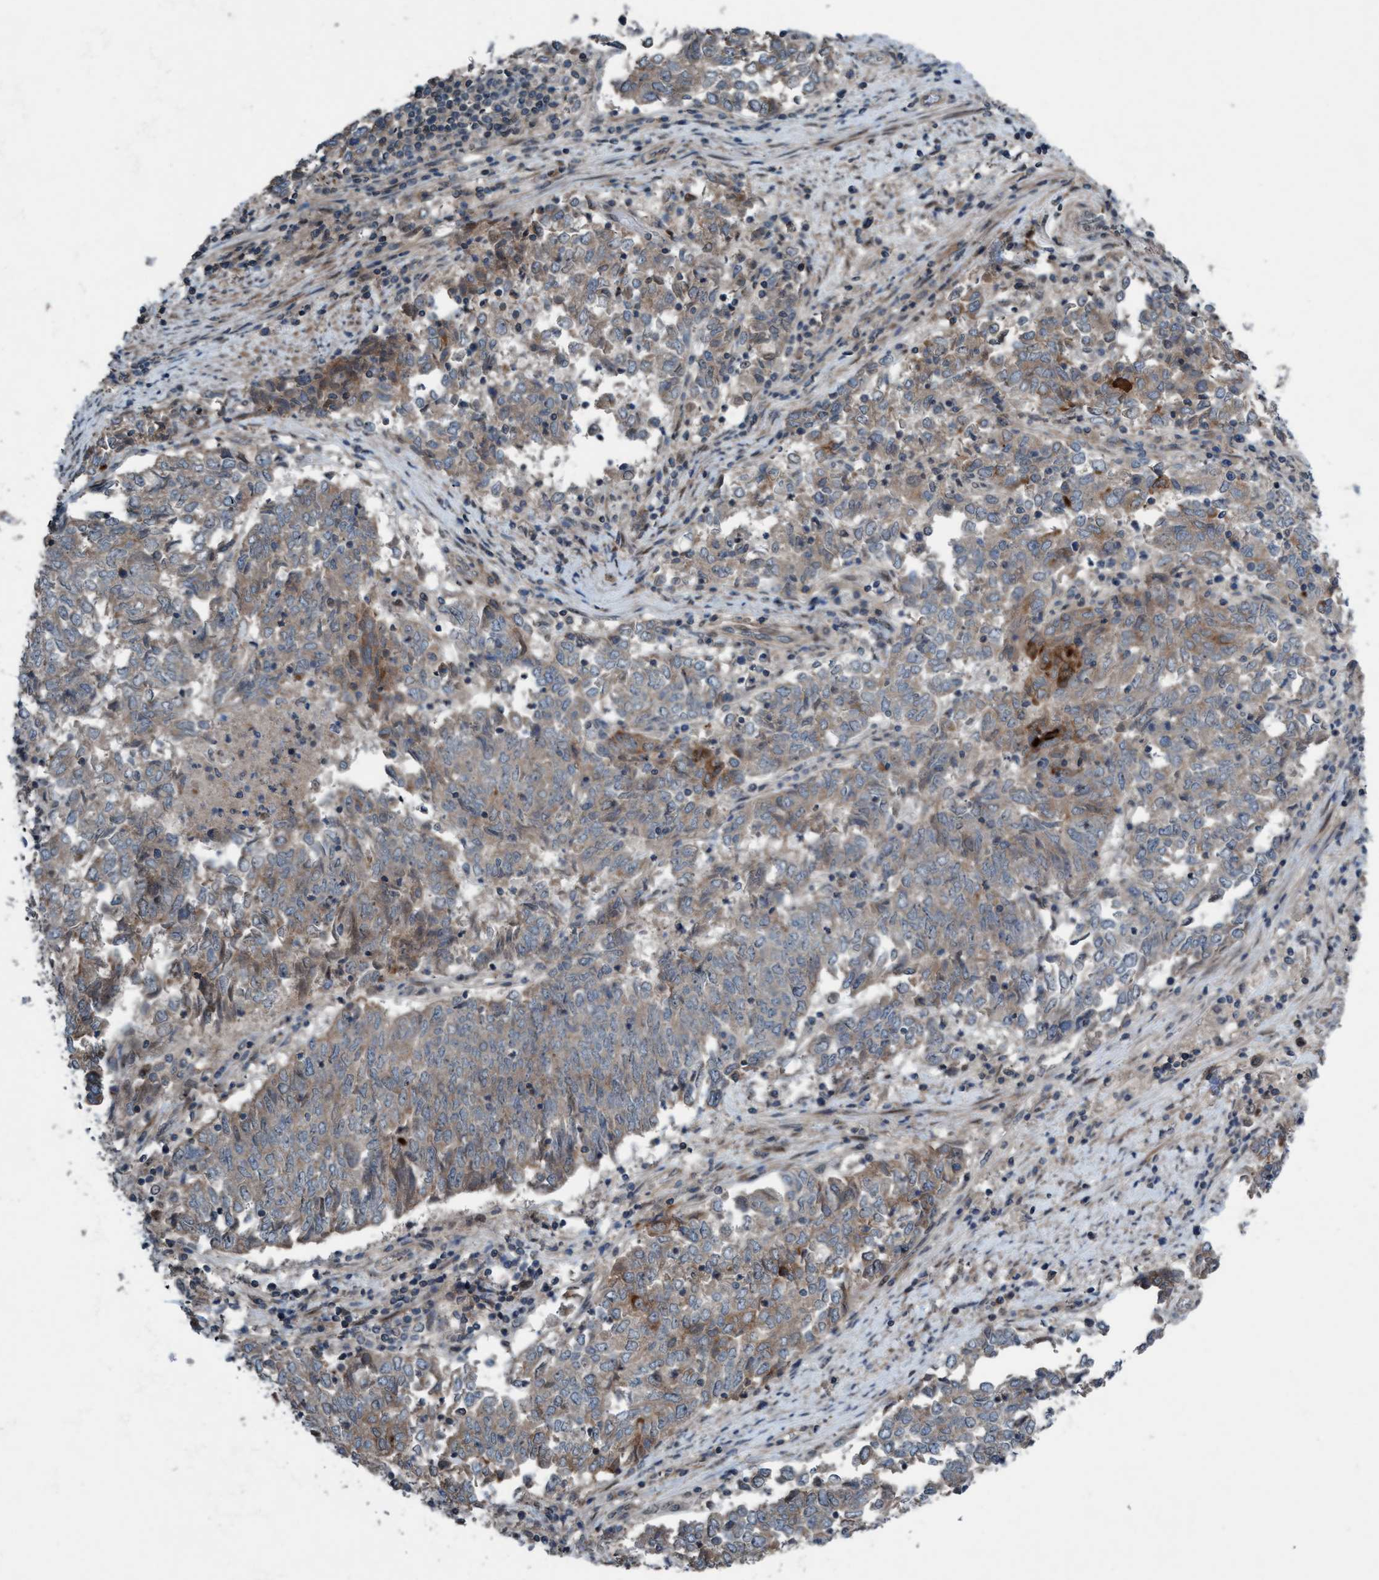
{"staining": {"intensity": "weak", "quantity": "25%-75%", "location": "cytoplasmic/membranous"}, "tissue": "endometrial cancer", "cell_type": "Tumor cells", "image_type": "cancer", "snomed": [{"axis": "morphology", "description": "Adenocarcinoma, NOS"}, {"axis": "topography", "description": "Endometrium"}], "caption": "Tumor cells demonstrate weak cytoplasmic/membranous staining in approximately 25%-75% of cells in endometrial adenocarcinoma. (DAB (3,3'-diaminobenzidine) IHC, brown staining for protein, blue staining for nuclei).", "gene": "NISCH", "patient": {"sex": "female", "age": 80}}